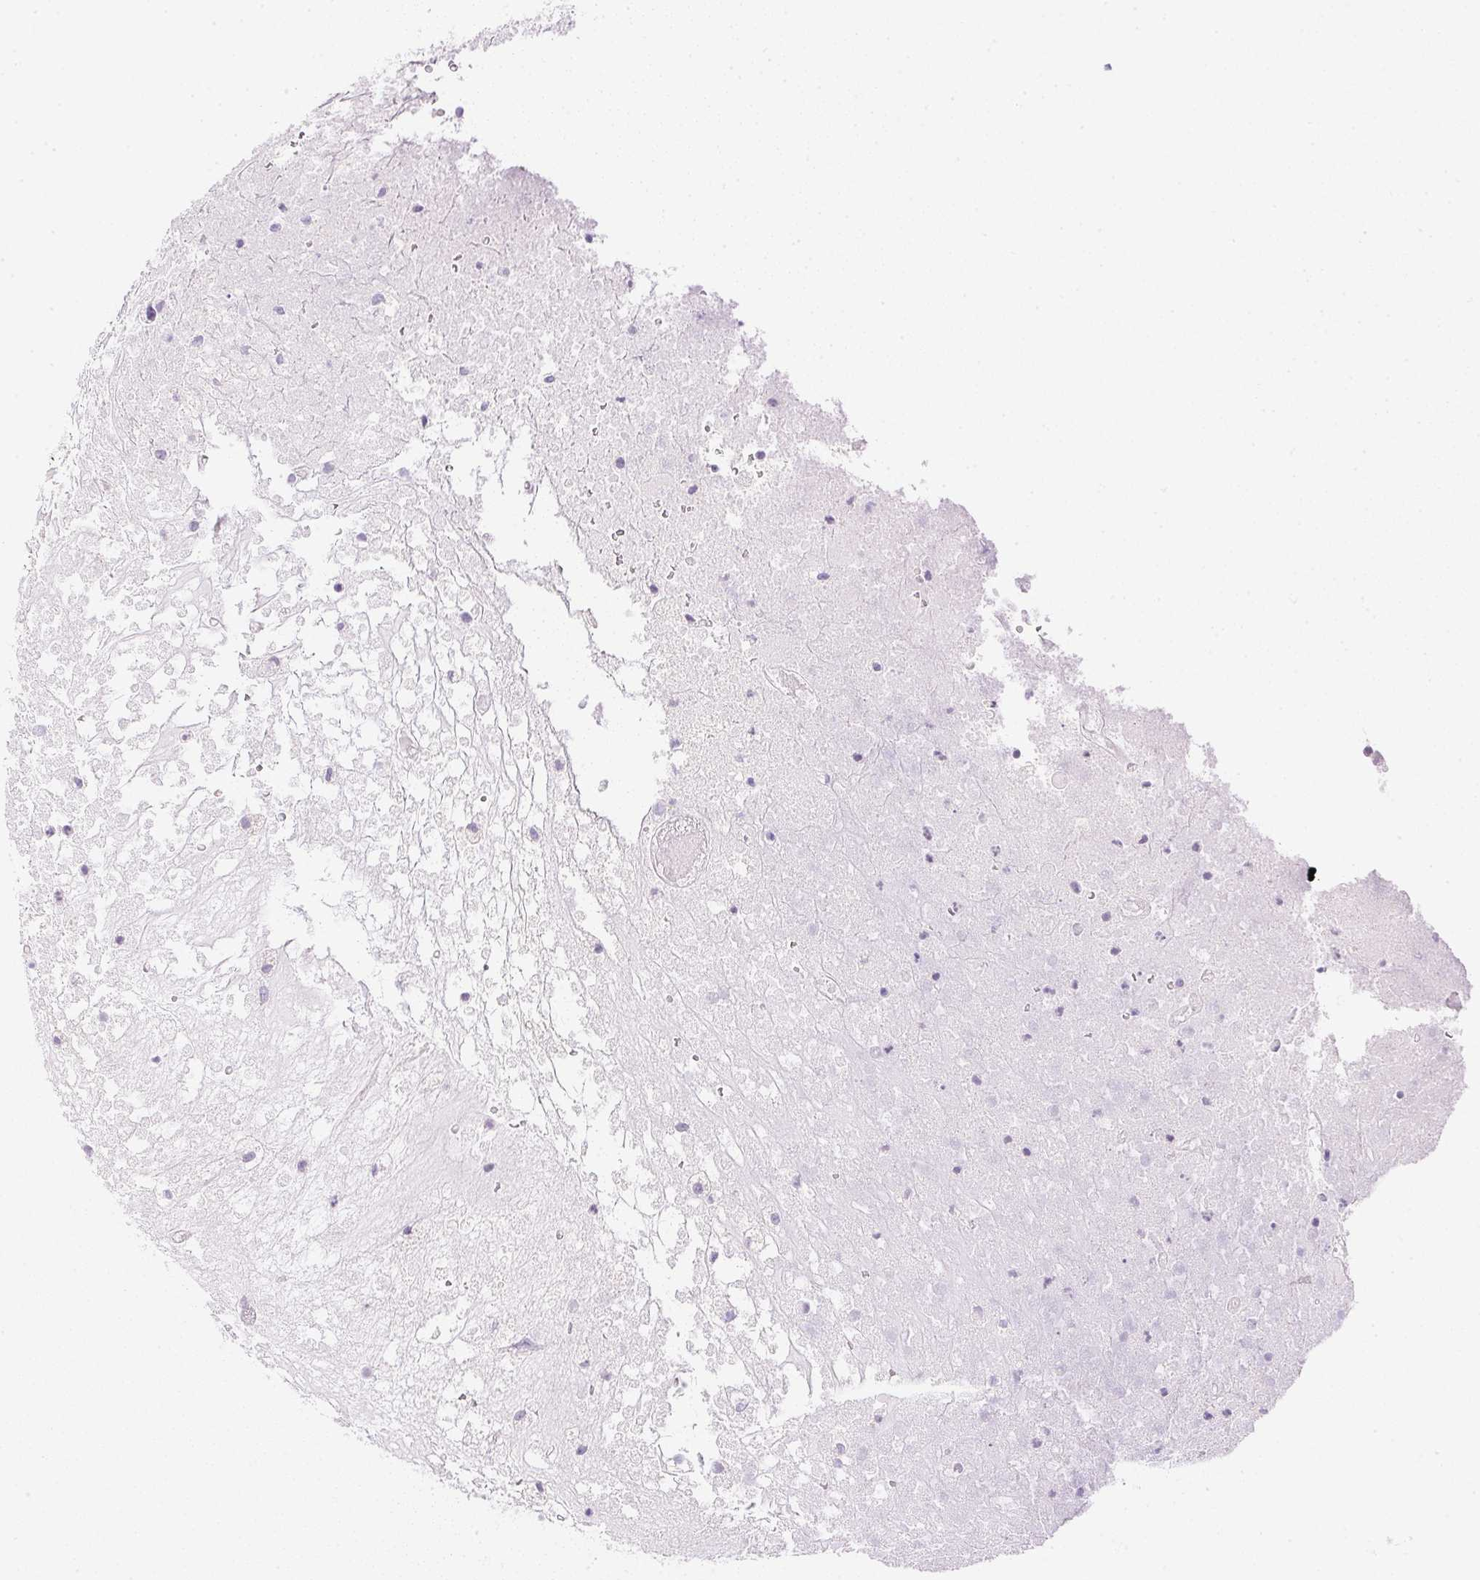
{"staining": {"intensity": "negative", "quantity": "none", "location": "none"}, "tissue": "glioma", "cell_type": "Tumor cells", "image_type": "cancer", "snomed": [{"axis": "morphology", "description": "Glioma, malignant, High grade"}, {"axis": "topography", "description": "Brain"}], "caption": "Protein analysis of high-grade glioma (malignant) shows no significant expression in tumor cells.", "gene": "CTRL", "patient": {"sex": "male", "age": 46}}